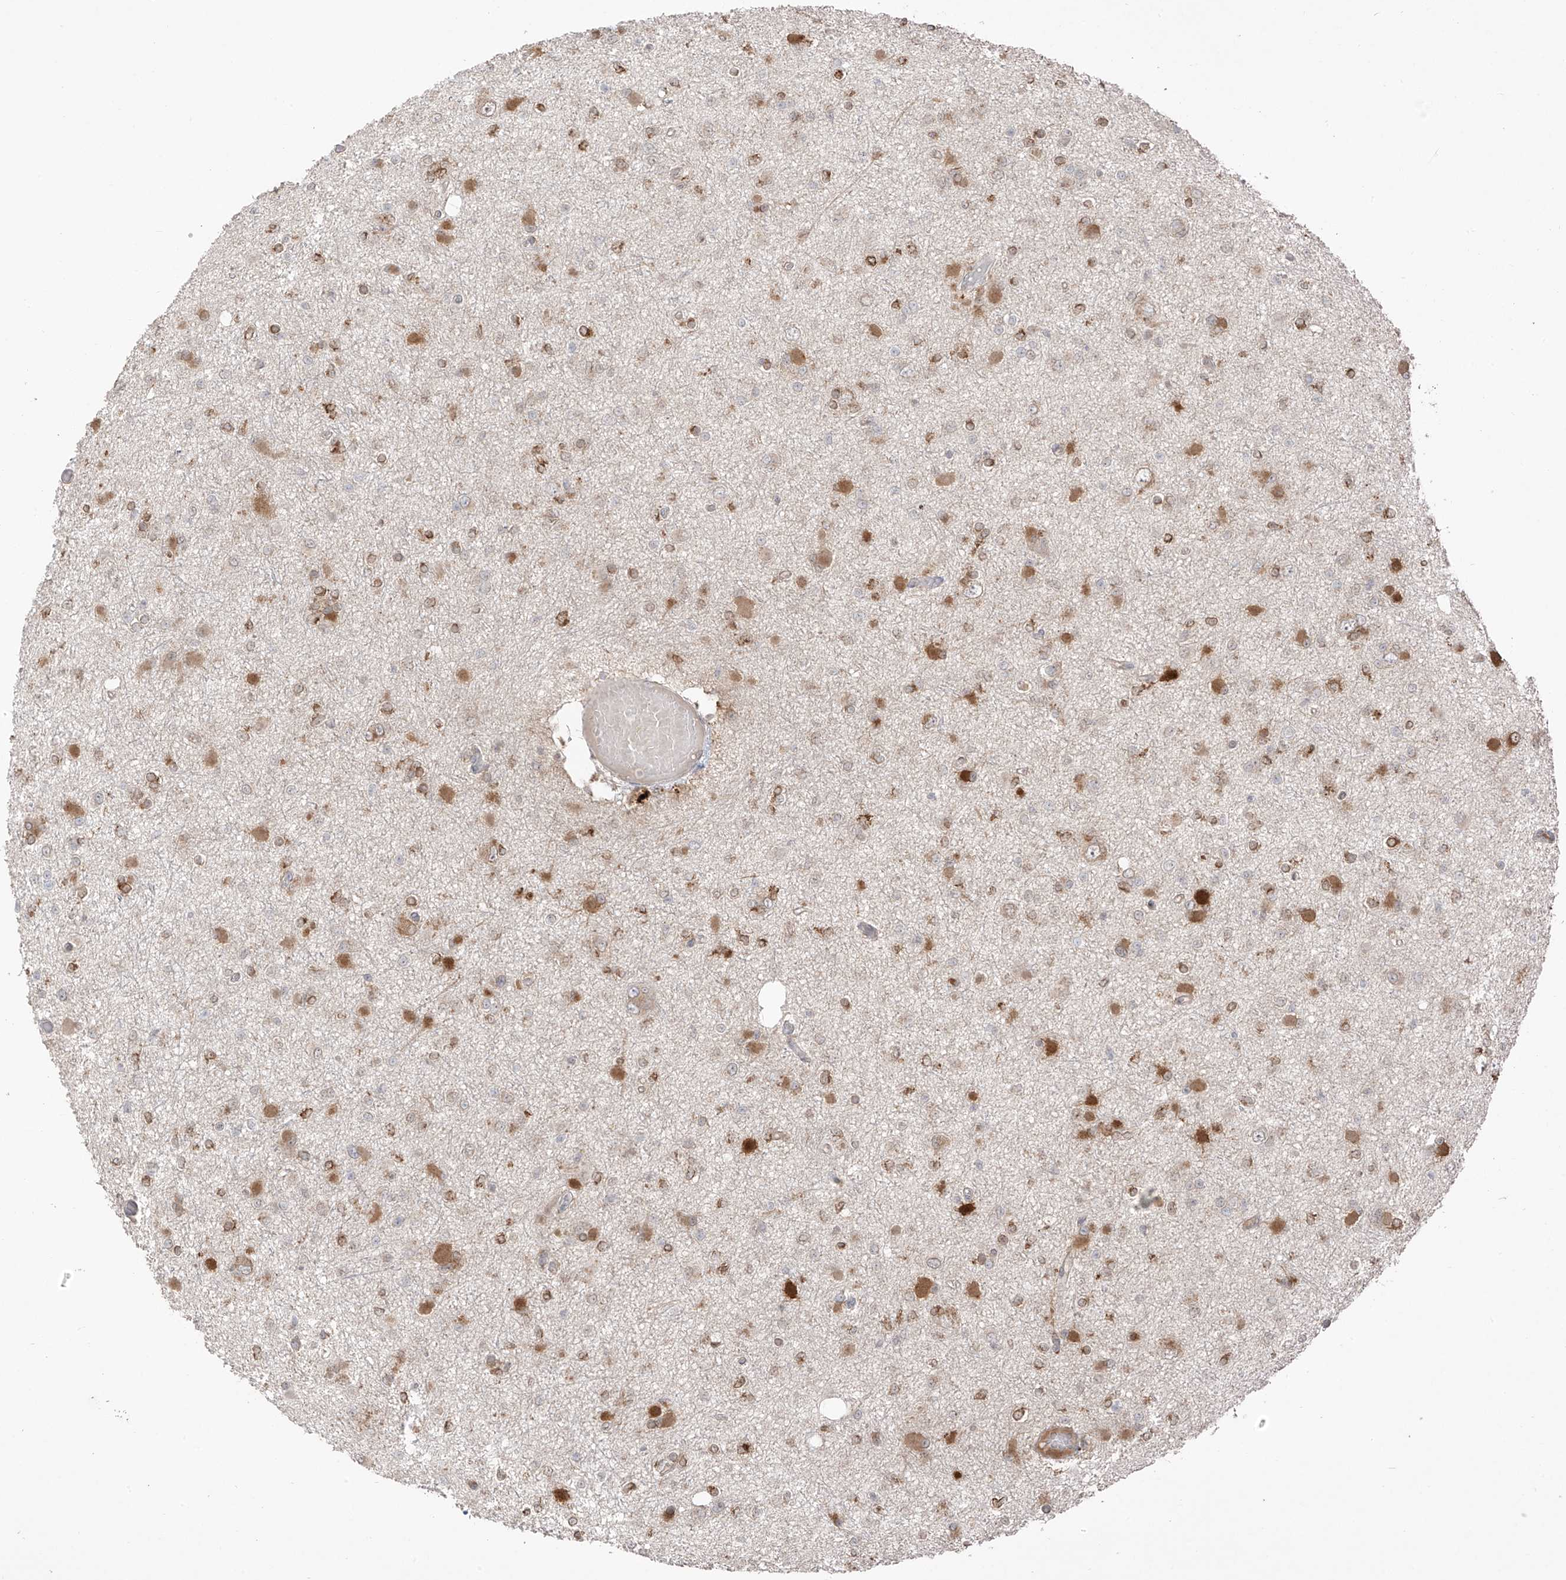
{"staining": {"intensity": "moderate", "quantity": "25%-75%", "location": "cytoplasmic/membranous"}, "tissue": "glioma", "cell_type": "Tumor cells", "image_type": "cancer", "snomed": [{"axis": "morphology", "description": "Glioma, malignant, Low grade"}, {"axis": "topography", "description": "Brain"}], "caption": "Moderate cytoplasmic/membranous staining is seen in approximately 25%-75% of tumor cells in malignant glioma (low-grade).", "gene": "COLGALT2", "patient": {"sex": "female", "age": 22}}